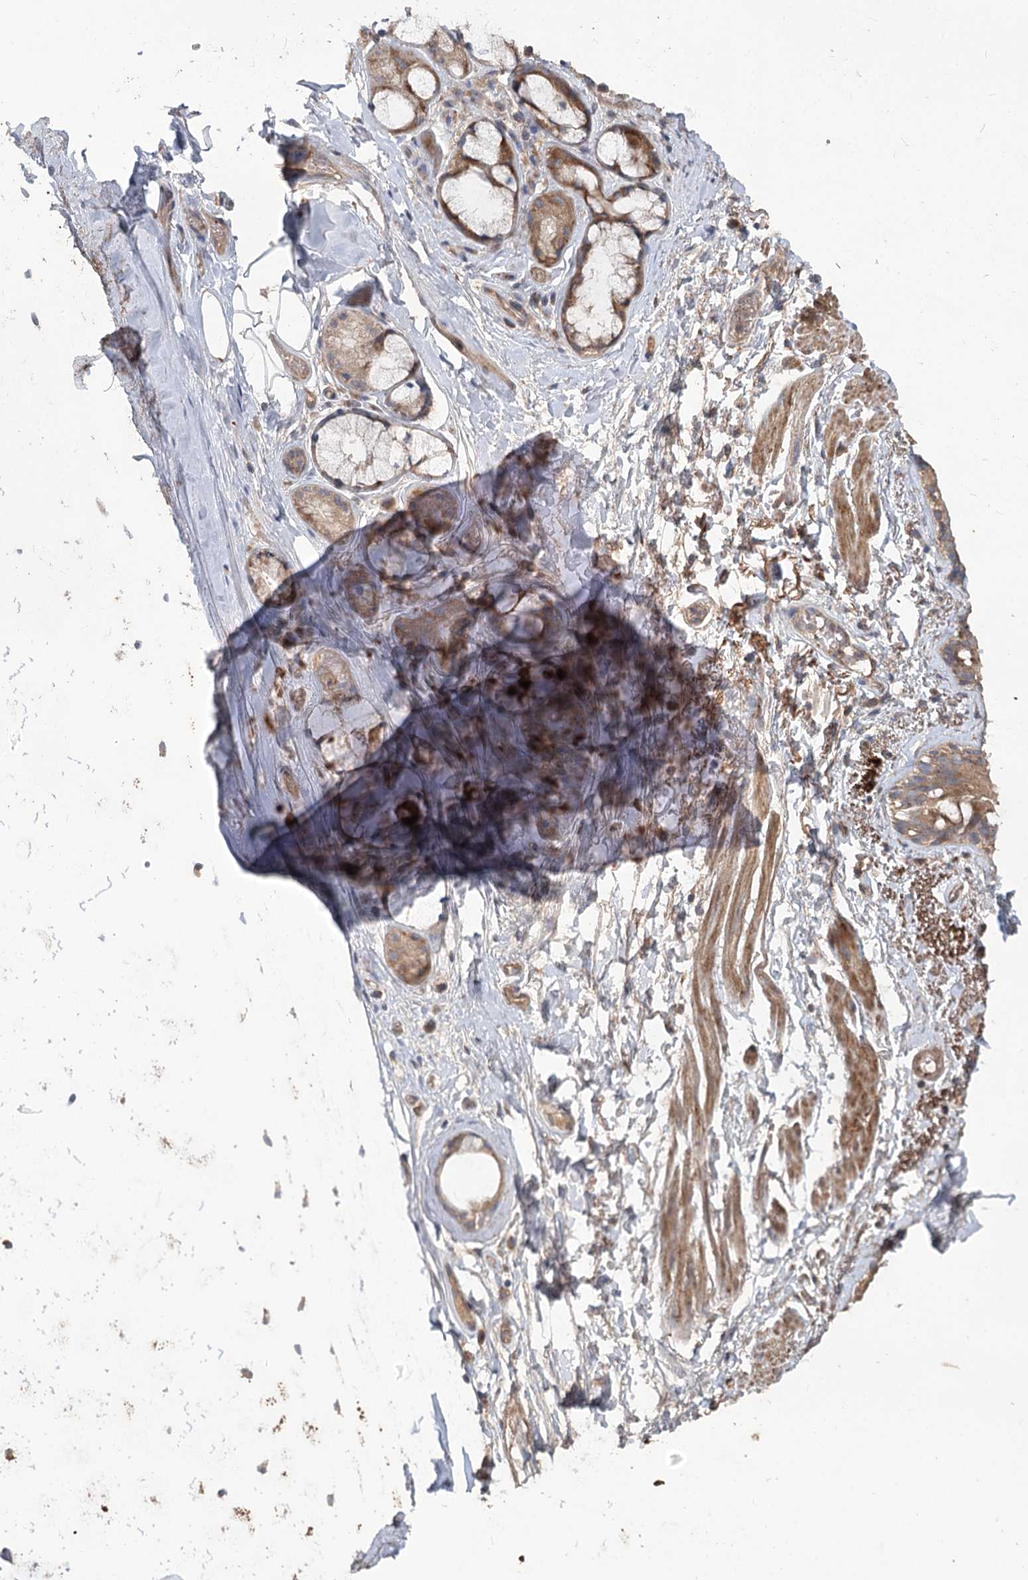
{"staining": {"intensity": "negative", "quantity": "none", "location": "none"}, "tissue": "adipose tissue", "cell_type": "Adipocytes", "image_type": "normal", "snomed": [{"axis": "morphology", "description": "Normal tissue, NOS"}, {"axis": "topography", "description": "Lymph node"}, {"axis": "topography", "description": "Bronchus"}], "caption": "Immunohistochemistry (IHC) image of benign human adipose tissue stained for a protein (brown), which exhibits no staining in adipocytes.", "gene": "RIN2", "patient": {"sex": "male", "age": 63}}